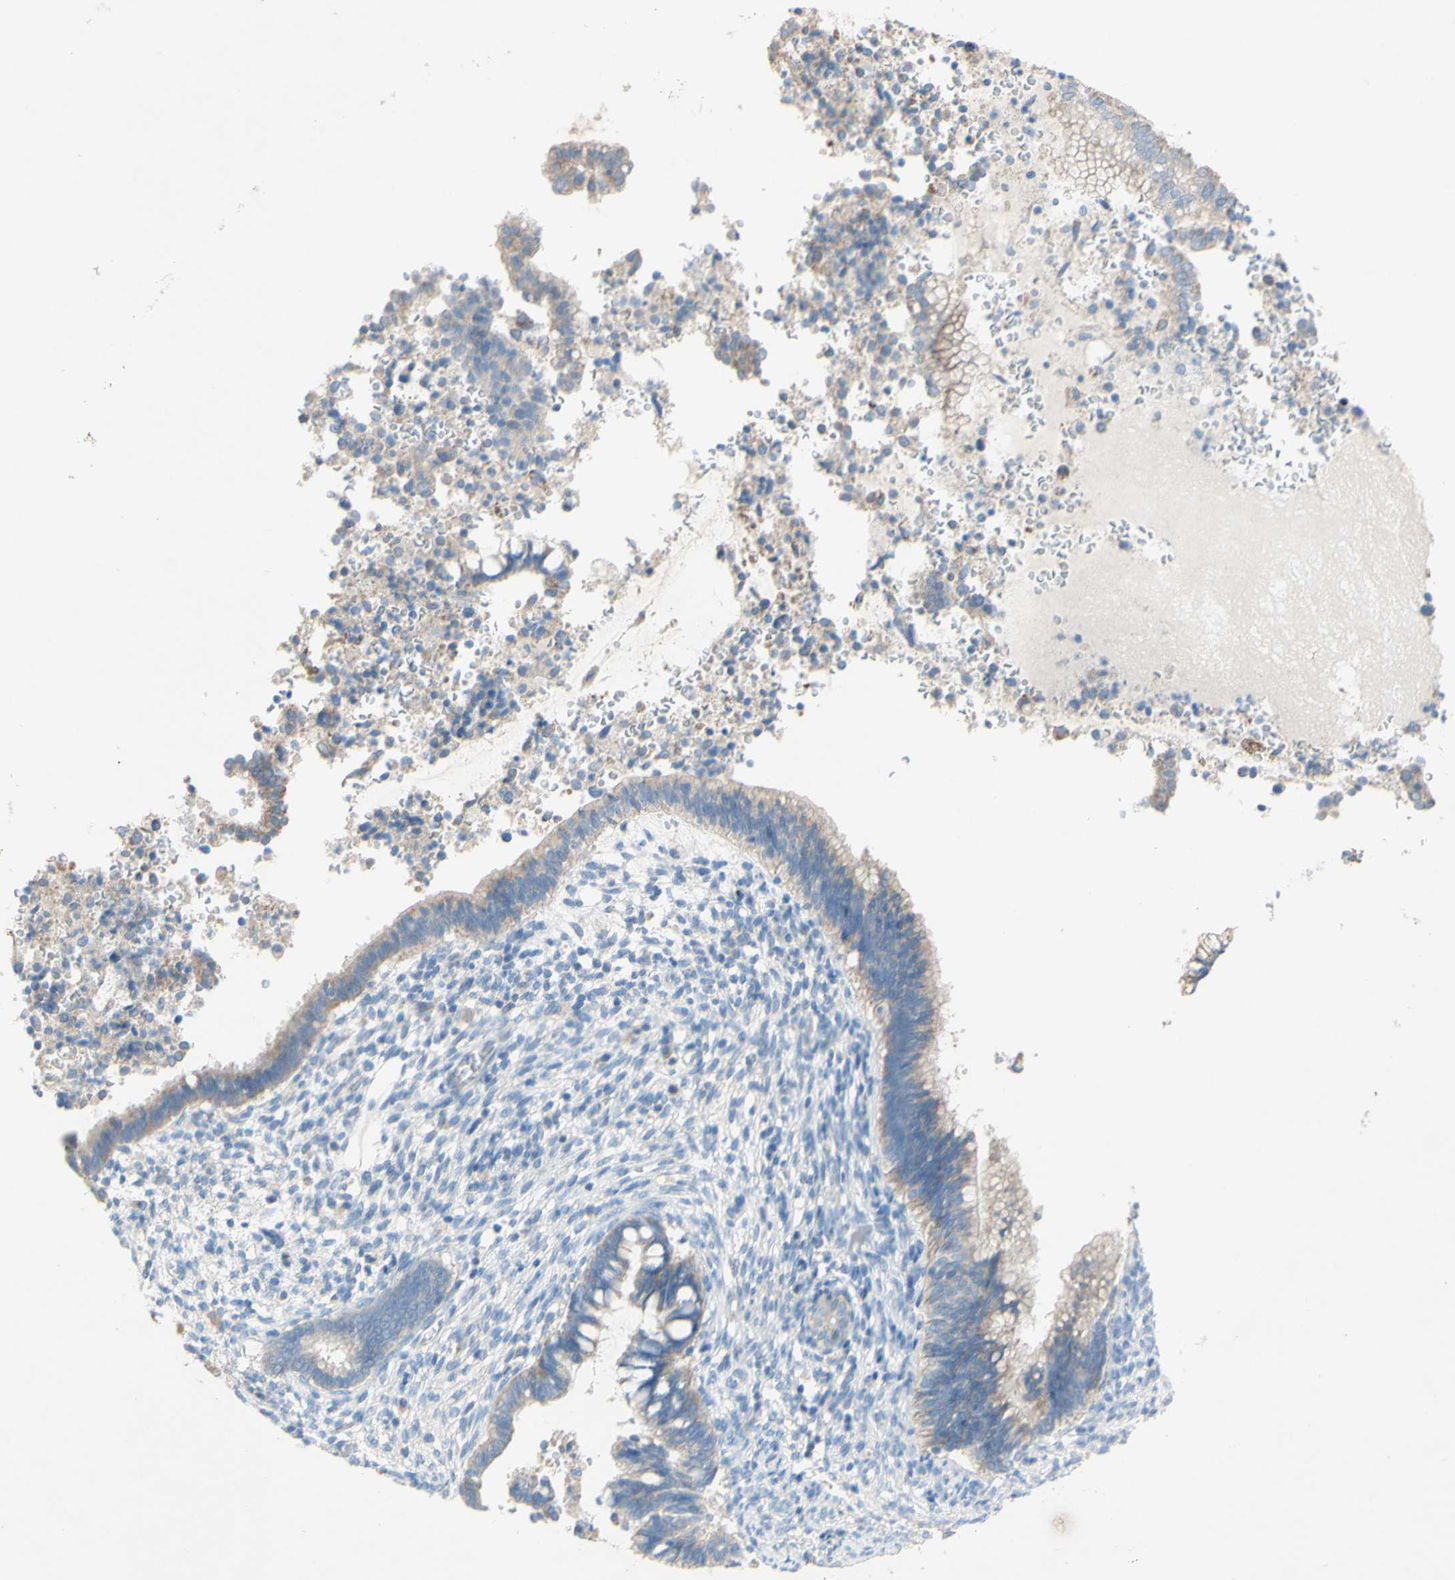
{"staining": {"intensity": "negative", "quantity": "none", "location": "none"}, "tissue": "cervical cancer", "cell_type": "Tumor cells", "image_type": "cancer", "snomed": [{"axis": "morphology", "description": "Adenocarcinoma, NOS"}, {"axis": "topography", "description": "Cervix"}], "caption": "Tumor cells are negative for brown protein staining in cervical cancer.", "gene": "ACADL", "patient": {"sex": "female", "age": 44}}